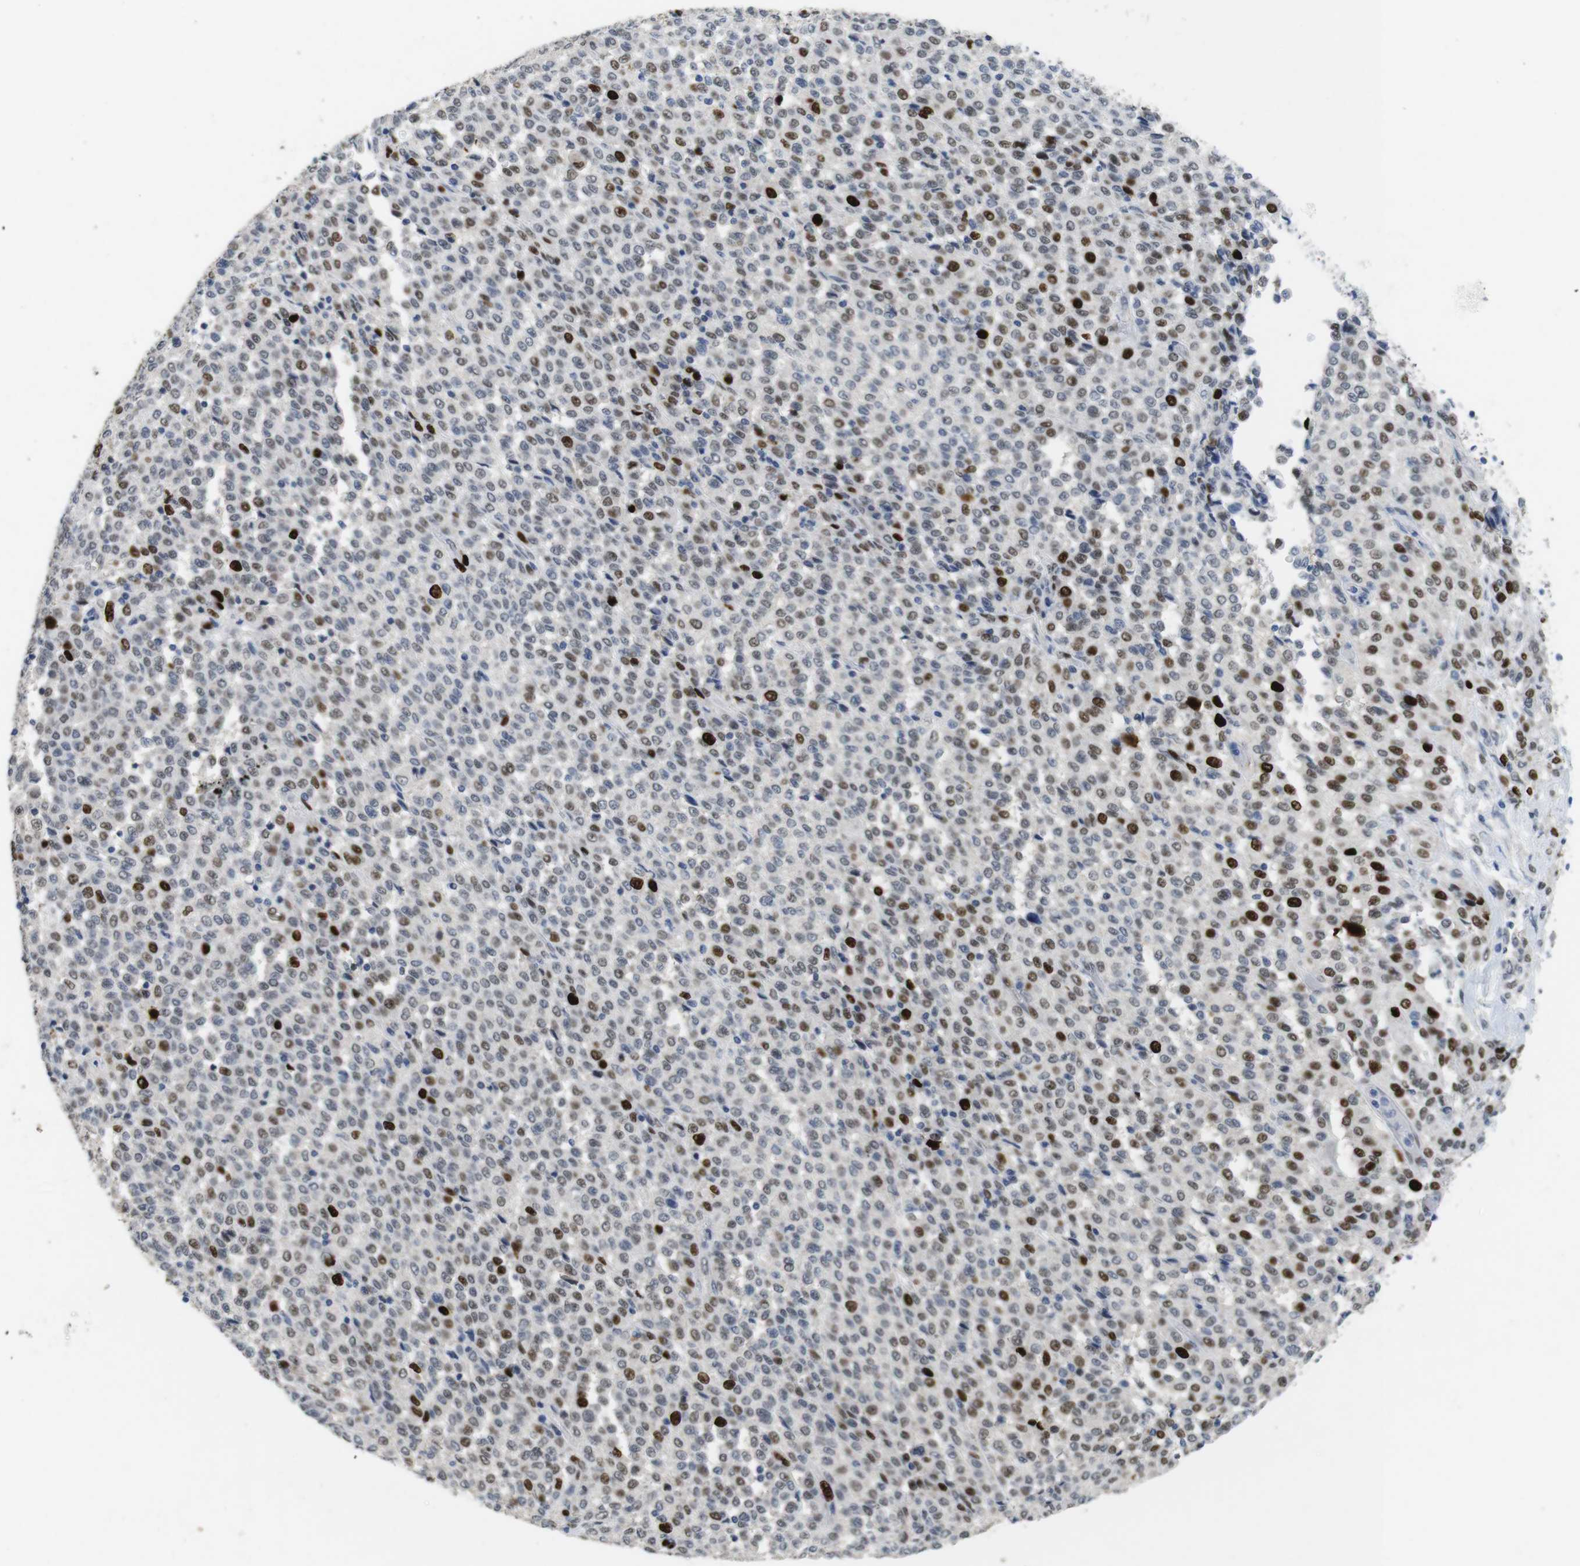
{"staining": {"intensity": "strong", "quantity": "25%-75%", "location": "nuclear"}, "tissue": "melanoma", "cell_type": "Tumor cells", "image_type": "cancer", "snomed": [{"axis": "morphology", "description": "Malignant melanoma, Metastatic site"}, {"axis": "topography", "description": "Pancreas"}], "caption": "Immunohistochemistry histopathology image of human melanoma stained for a protein (brown), which reveals high levels of strong nuclear positivity in about 25%-75% of tumor cells.", "gene": "KPNA2", "patient": {"sex": "female", "age": 30}}